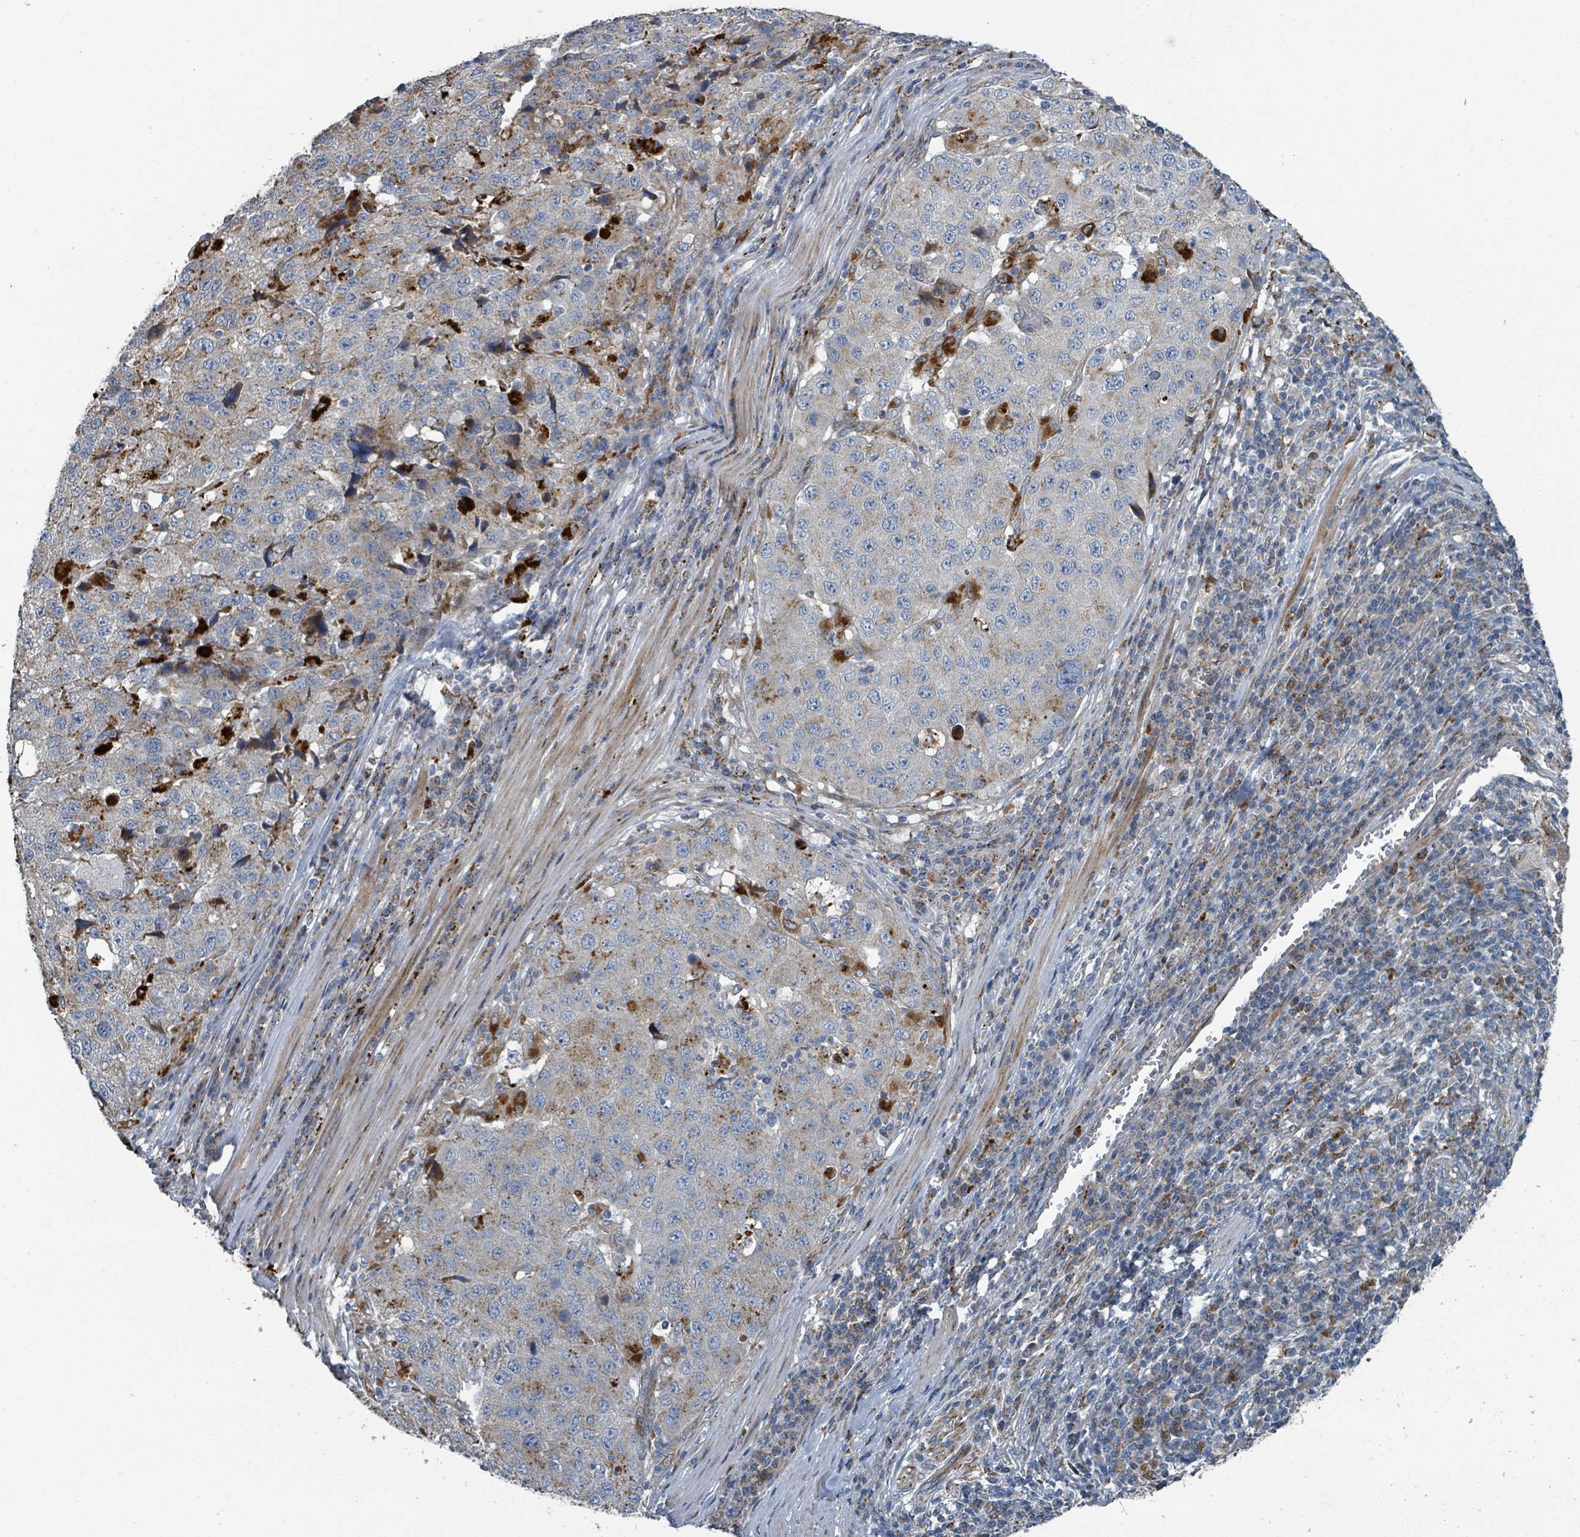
{"staining": {"intensity": "moderate", "quantity": "<25%", "location": "cytoplasmic/membranous"}, "tissue": "stomach cancer", "cell_type": "Tumor cells", "image_type": "cancer", "snomed": [{"axis": "morphology", "description": "Adenocarcinoma, NOS"}, {"axis": "topography", "description": "Stomach"}], "caption": "A micrograph showing moderate cytoplasmic/membranous staining in approximately <25% of tumor cells in stomach adenocarcinoma, as visualized by brown immunohistochemical staining.", "gene": "DIPK2A", "patient": {"sex": "male", "age": 71}}